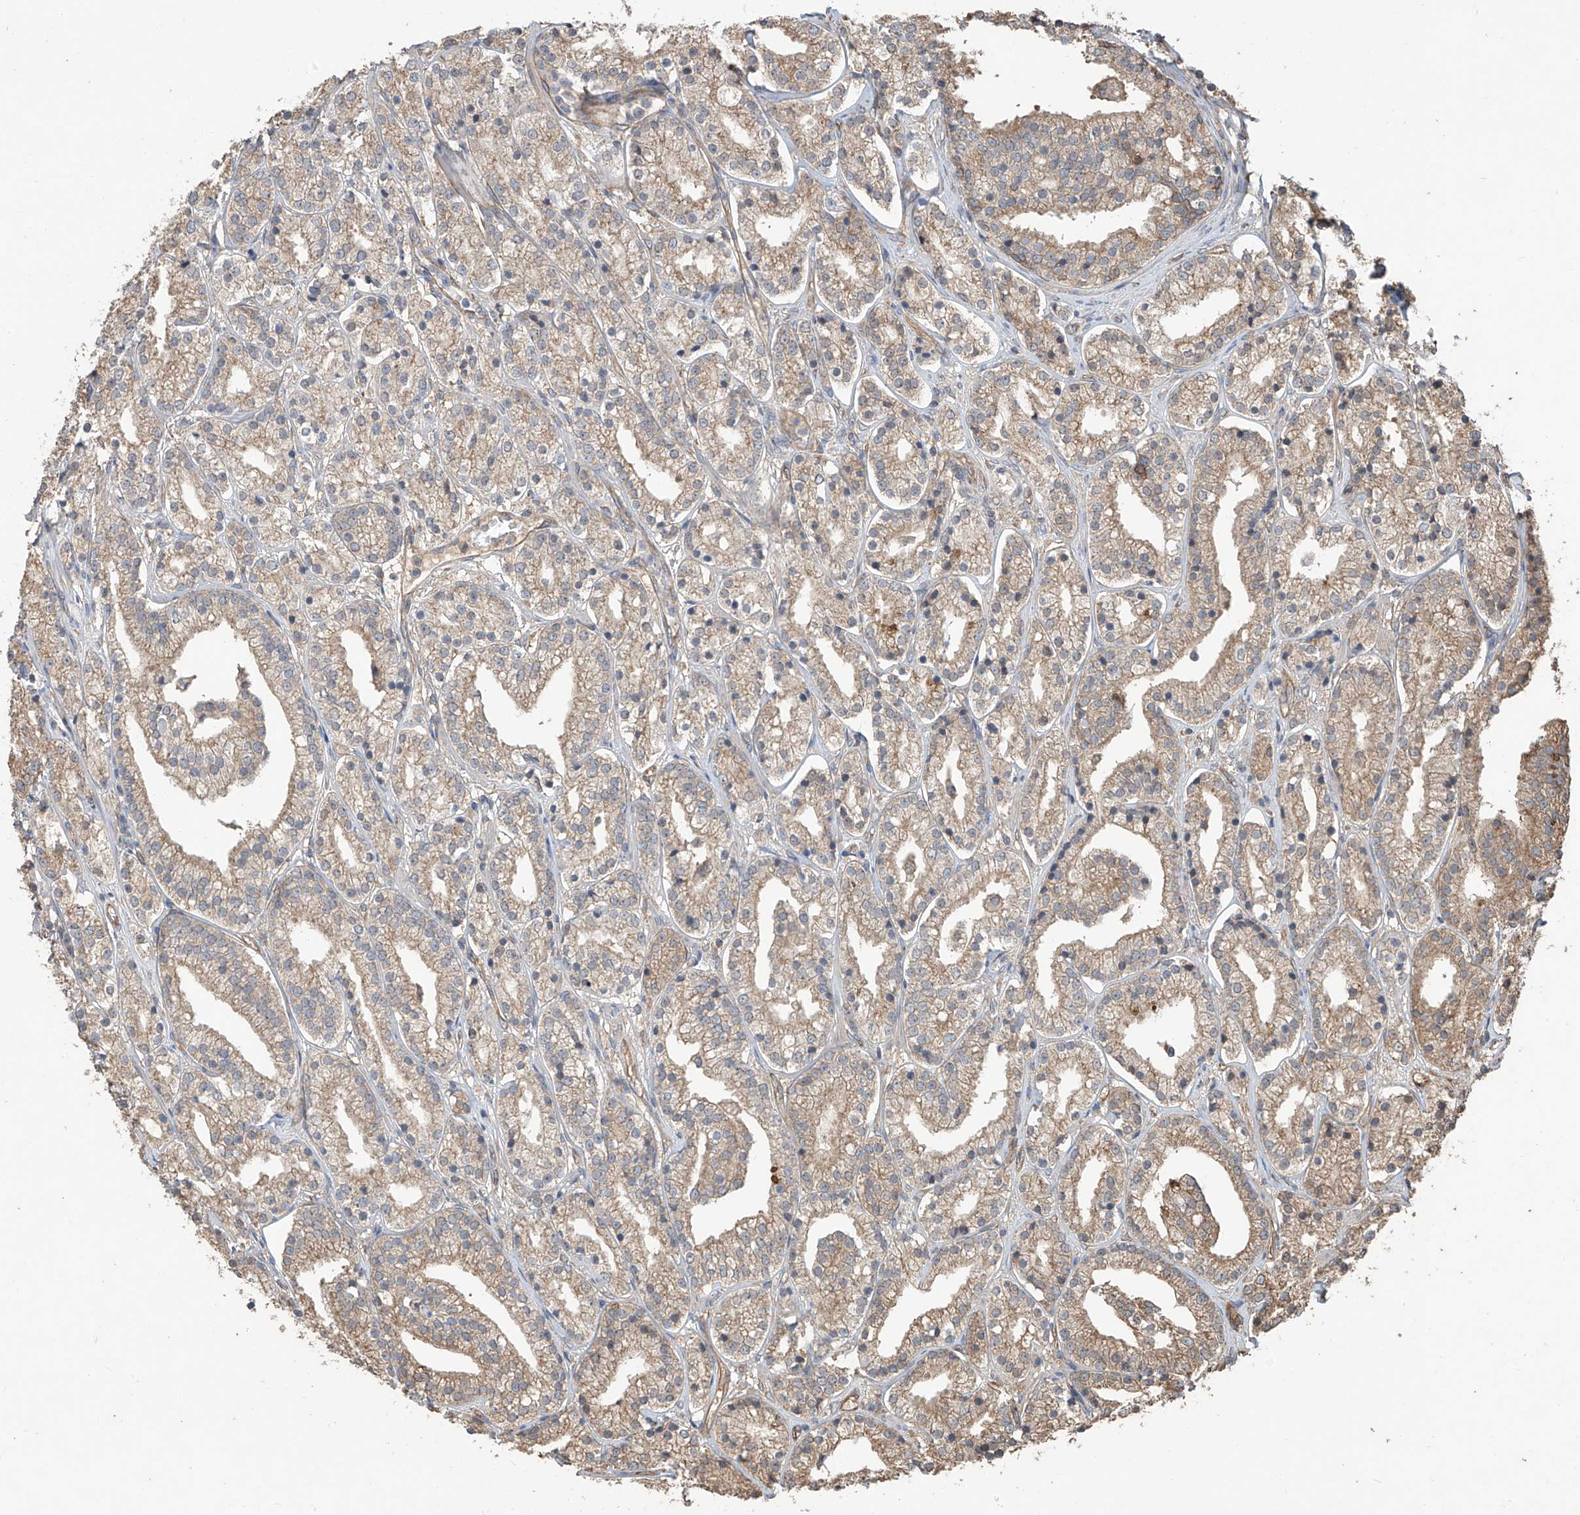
{"staining": {"intensity": "weak", "quantity": ">75%", "location": "cytoplasmic/membranous"}, "tissue": "prostate cancer", "cell_type": "Tumor cells", "image_type": "cancer", "snomed": [{"axis": "morphology", "description": "Adenocarcinoma, High grade"}, {"axis": "topography", "description": "Prostate"}], "caption": "Protein expression analysis of human prostate cancer reveals weak cytoplasmic/membranous expression in about >75% of tumor cells.", "gene": "AGBL5", "patient": {"sex": "male", "age": 69}}